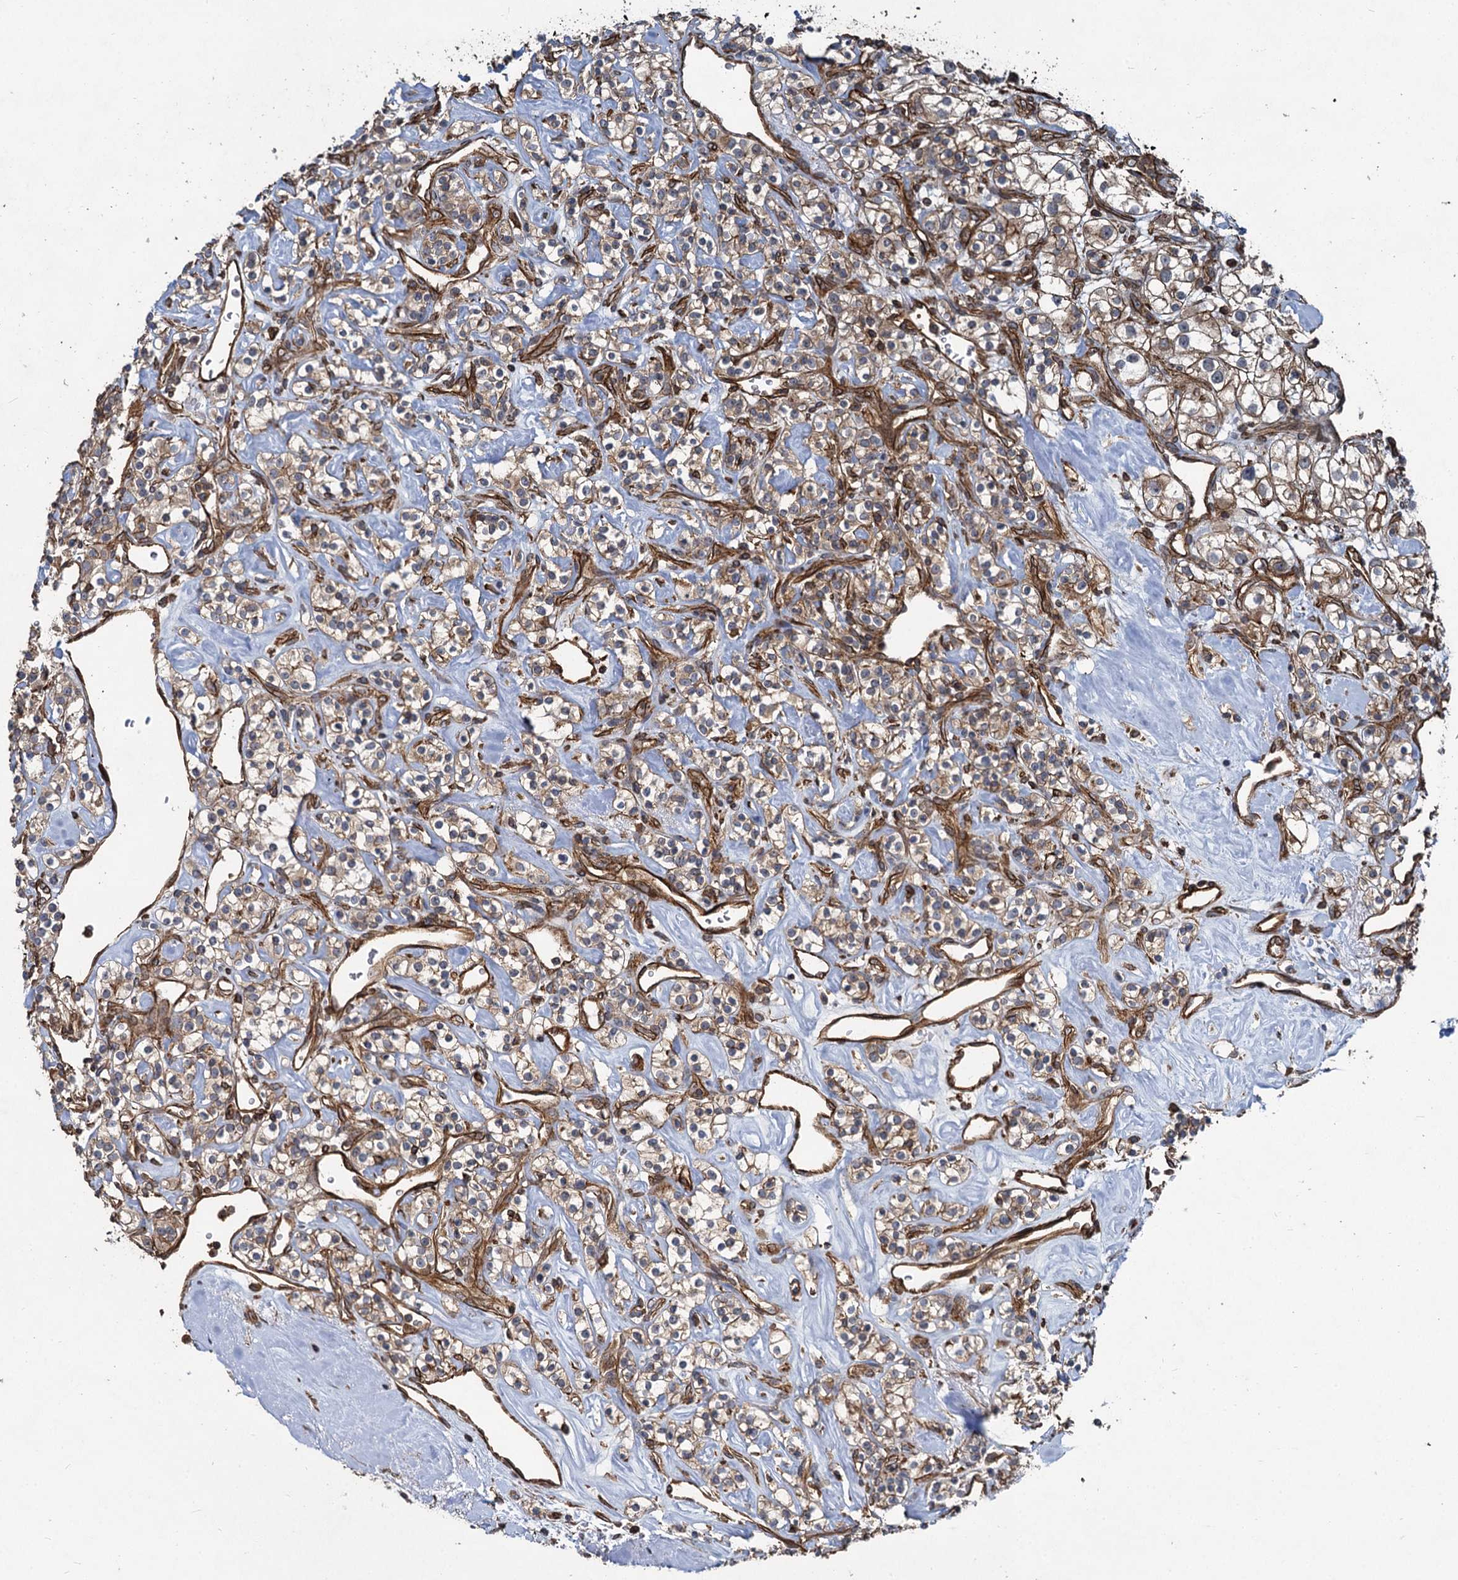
{"staining": {"intensity": "weak", "quantity": "<25%", "location": "cytoplasmic/membranous"}, "tissue": "renal cancer", "cell_type": "Tumor cells", "image_type": "cancer", "snomed": [{"axis": "morphology", "description": "Adenocarcinoma, NOS"}, {"axis": "topography", "description": "Kidney"}], "caption": "An IHC histopathology image of renal cancer is shown. There is no staining in tumor cells of renal cancer. (Immunohistochemistry, brightfield microscopy, high magnification).", "gene": "SVIP", "patient": {"sex": "male", "age": 77}}